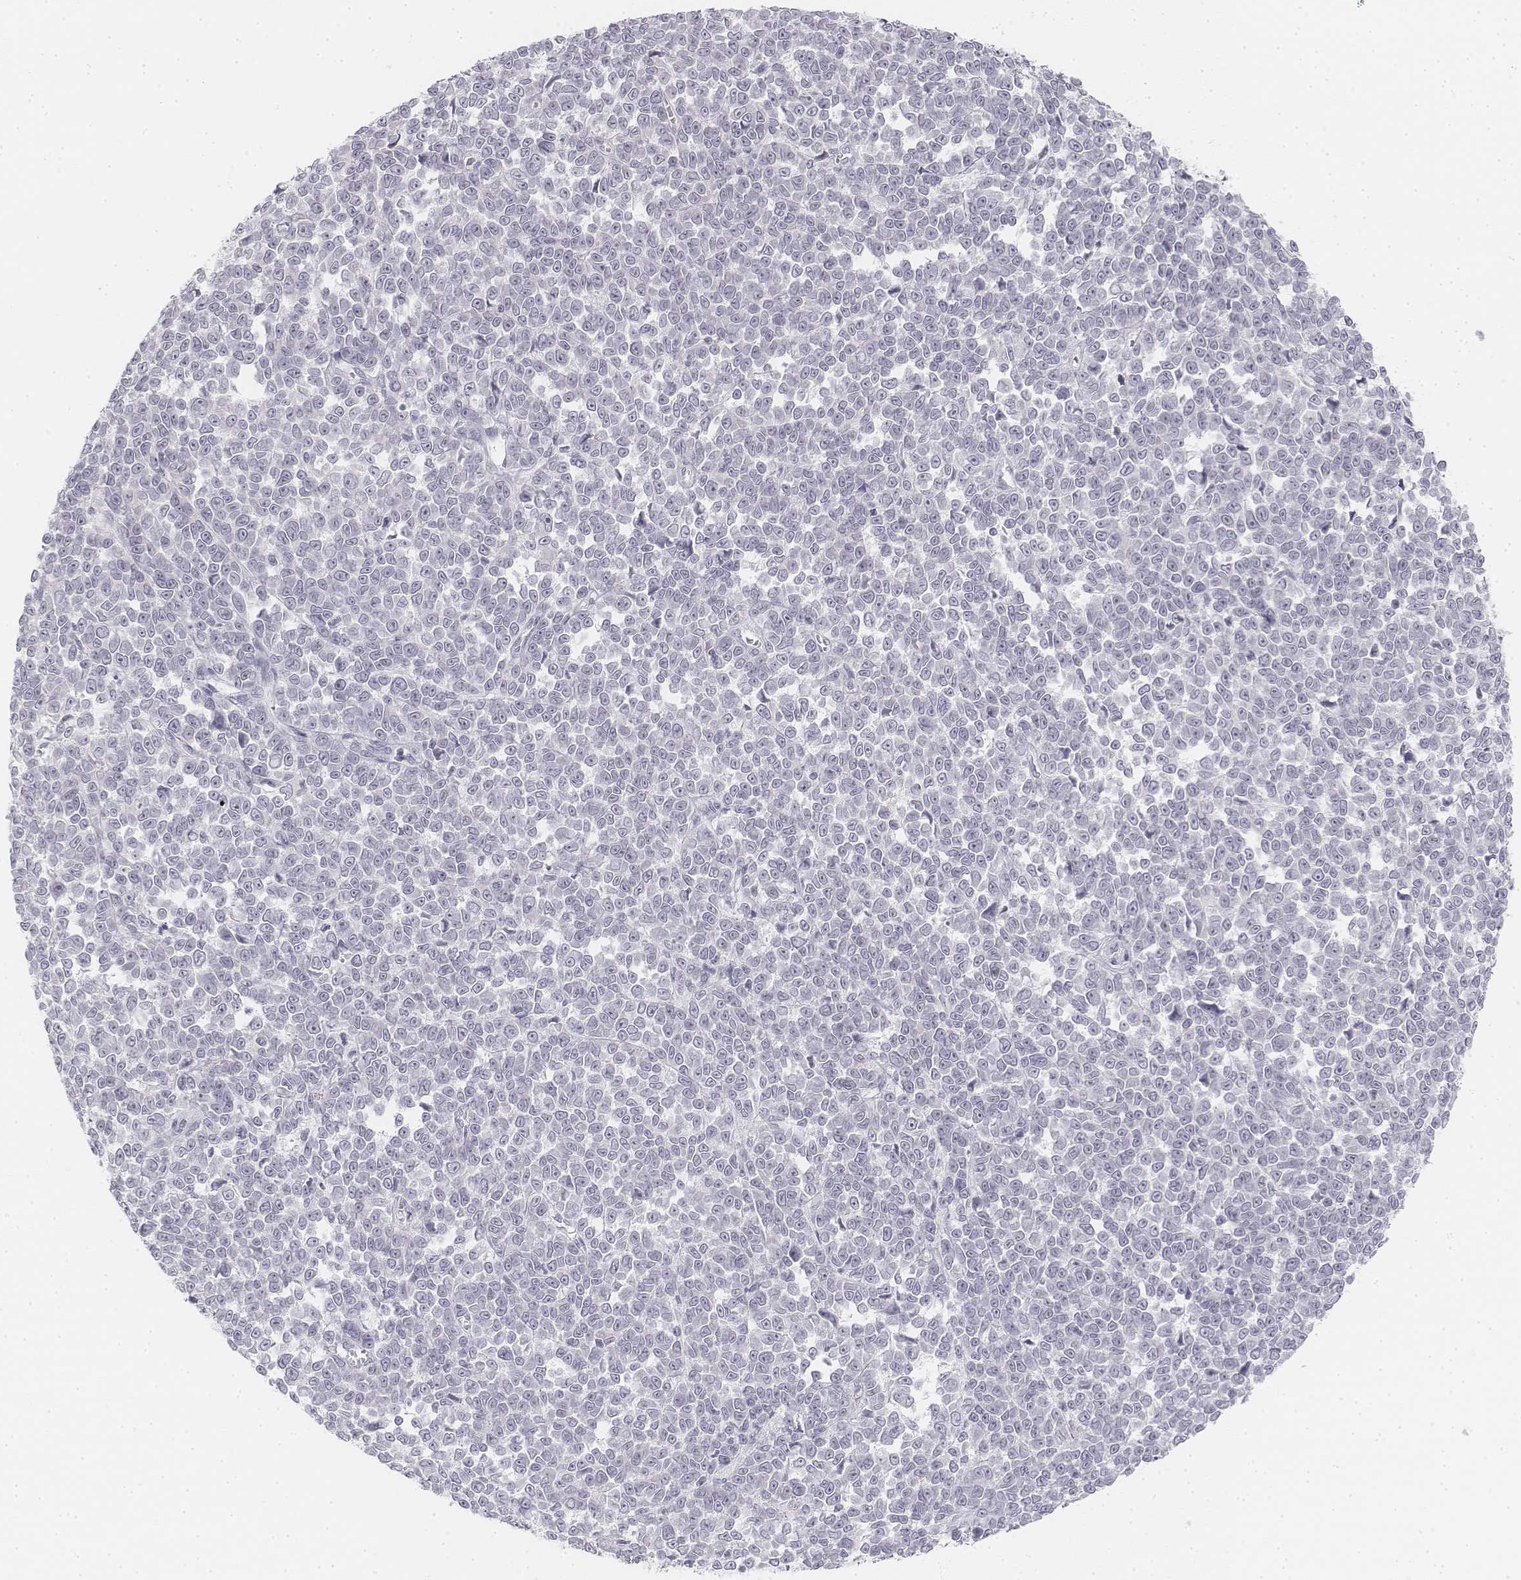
{"staining": {"intensity": "negative", "quantity": "none", "location": "none"}, "tissue": "melanoma", "cell_type": "Tumor cells", "image_type": "cancer", "snomed": [{"axis": "morphology", "description": "Malignant melanoma, NOS"}, {"axis": "topography", "description": "Skin"}], "caption": "Protein analysis of melanoma exhibits no significant staining in tumor cells. (DAB (3,3'-diaminobenzidine) IHC with hematoxylin counter stain).", "gene": "KRT25", "patient": {"sex": "female", "age": 95}}